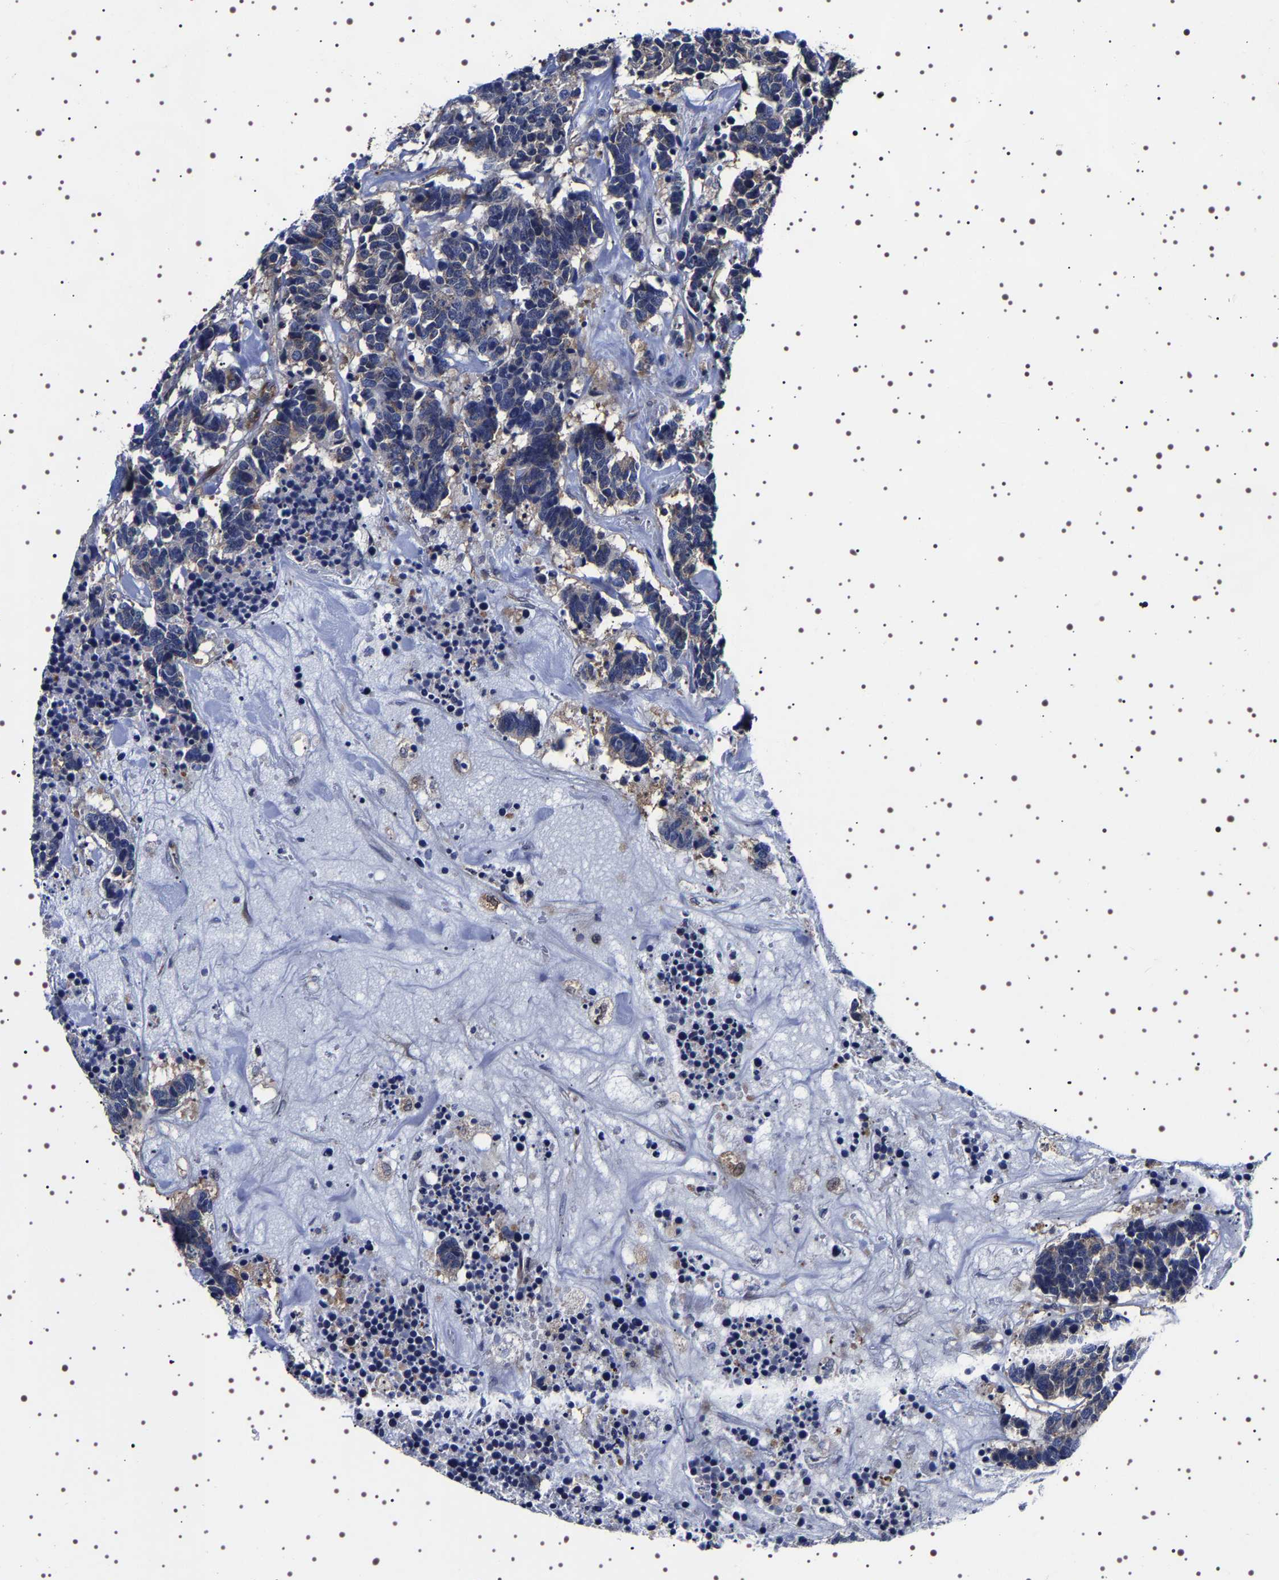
{"staining": {"intensity": "weak", "quantity": "<25%", "location": "cytoplasmic/membranous"}, "tissue": "carcinoid", "cell_type": "Tumor cells", "image_type": "cancer", "snomed": [{"axis": "morphology", "description": "Carcinoma, NOS"}, {"axis": "morphology", "description": "Carcinoid, malignant, NOS"}, {"axis": "topography", "description": "Urinary bladder"}], "caption": "The histopathology image demonstrates no staining of tumor cells in carcinoma.", "gene": "DARS1", "patient": {"sex": "male", "age": 57}}